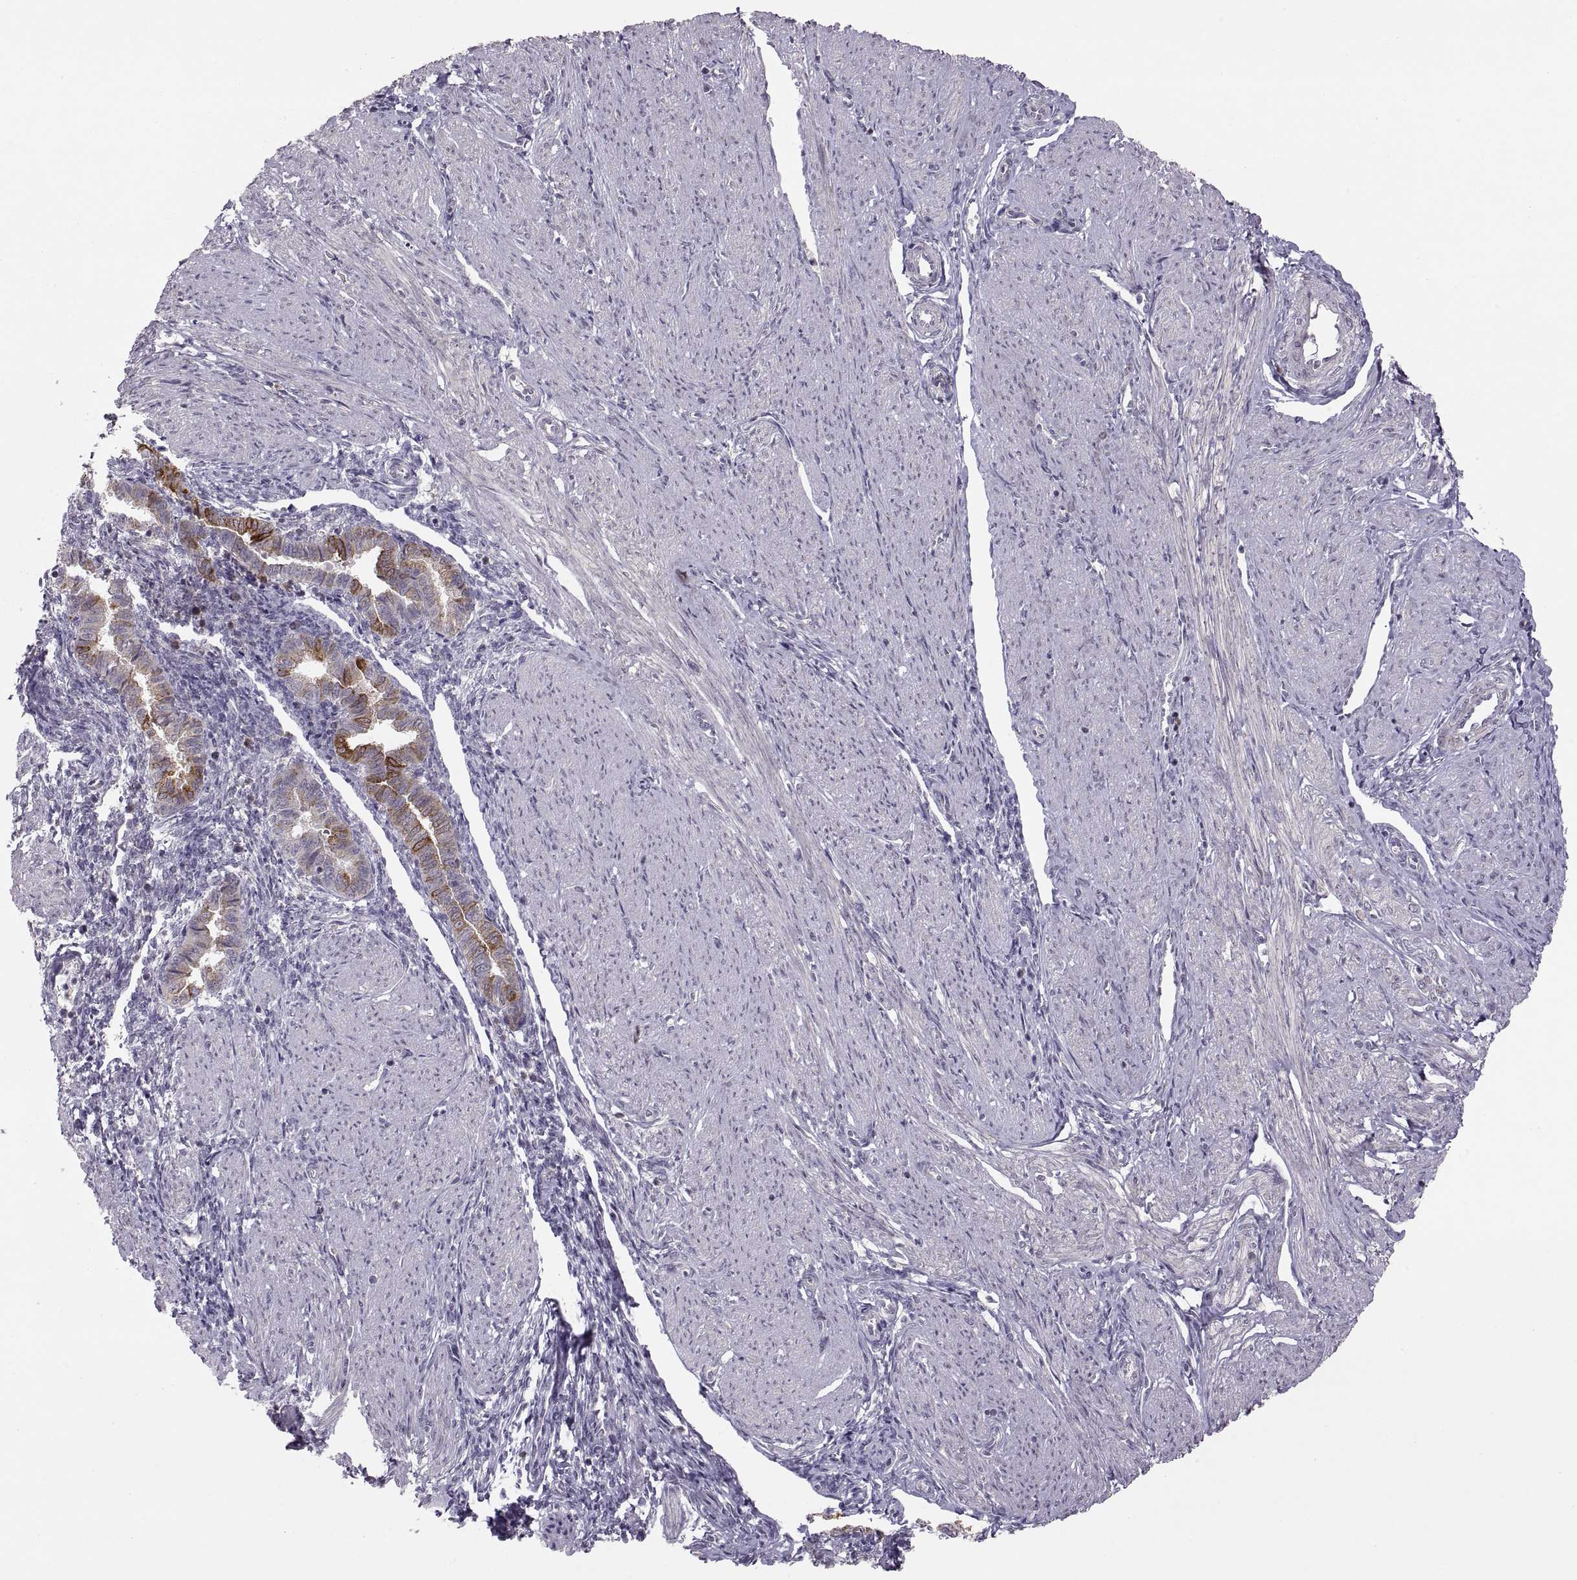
{"staining": {"intensity": "negative", "quantity": "none", "location": "none"}, "tissue": "endometrium", "cell_type": "Cells in endometrial stroma", "image_type": "normal", "snomed": [{"axis": "morphology", "description": "Normal tissue, NOS"}, {"axis": "topography", "description": "Endometrium"}], "caption": "Immunohistochemical staining of unremarkable human endometrium shows no significant expression in cells in endometrial stroma. (DAB (3,3'-diaminobenzidine) immunohistochemistry with hematoxylin counter stain).", "gene": "HMGCR", "patient": {"sex": "female", "age": 37}}